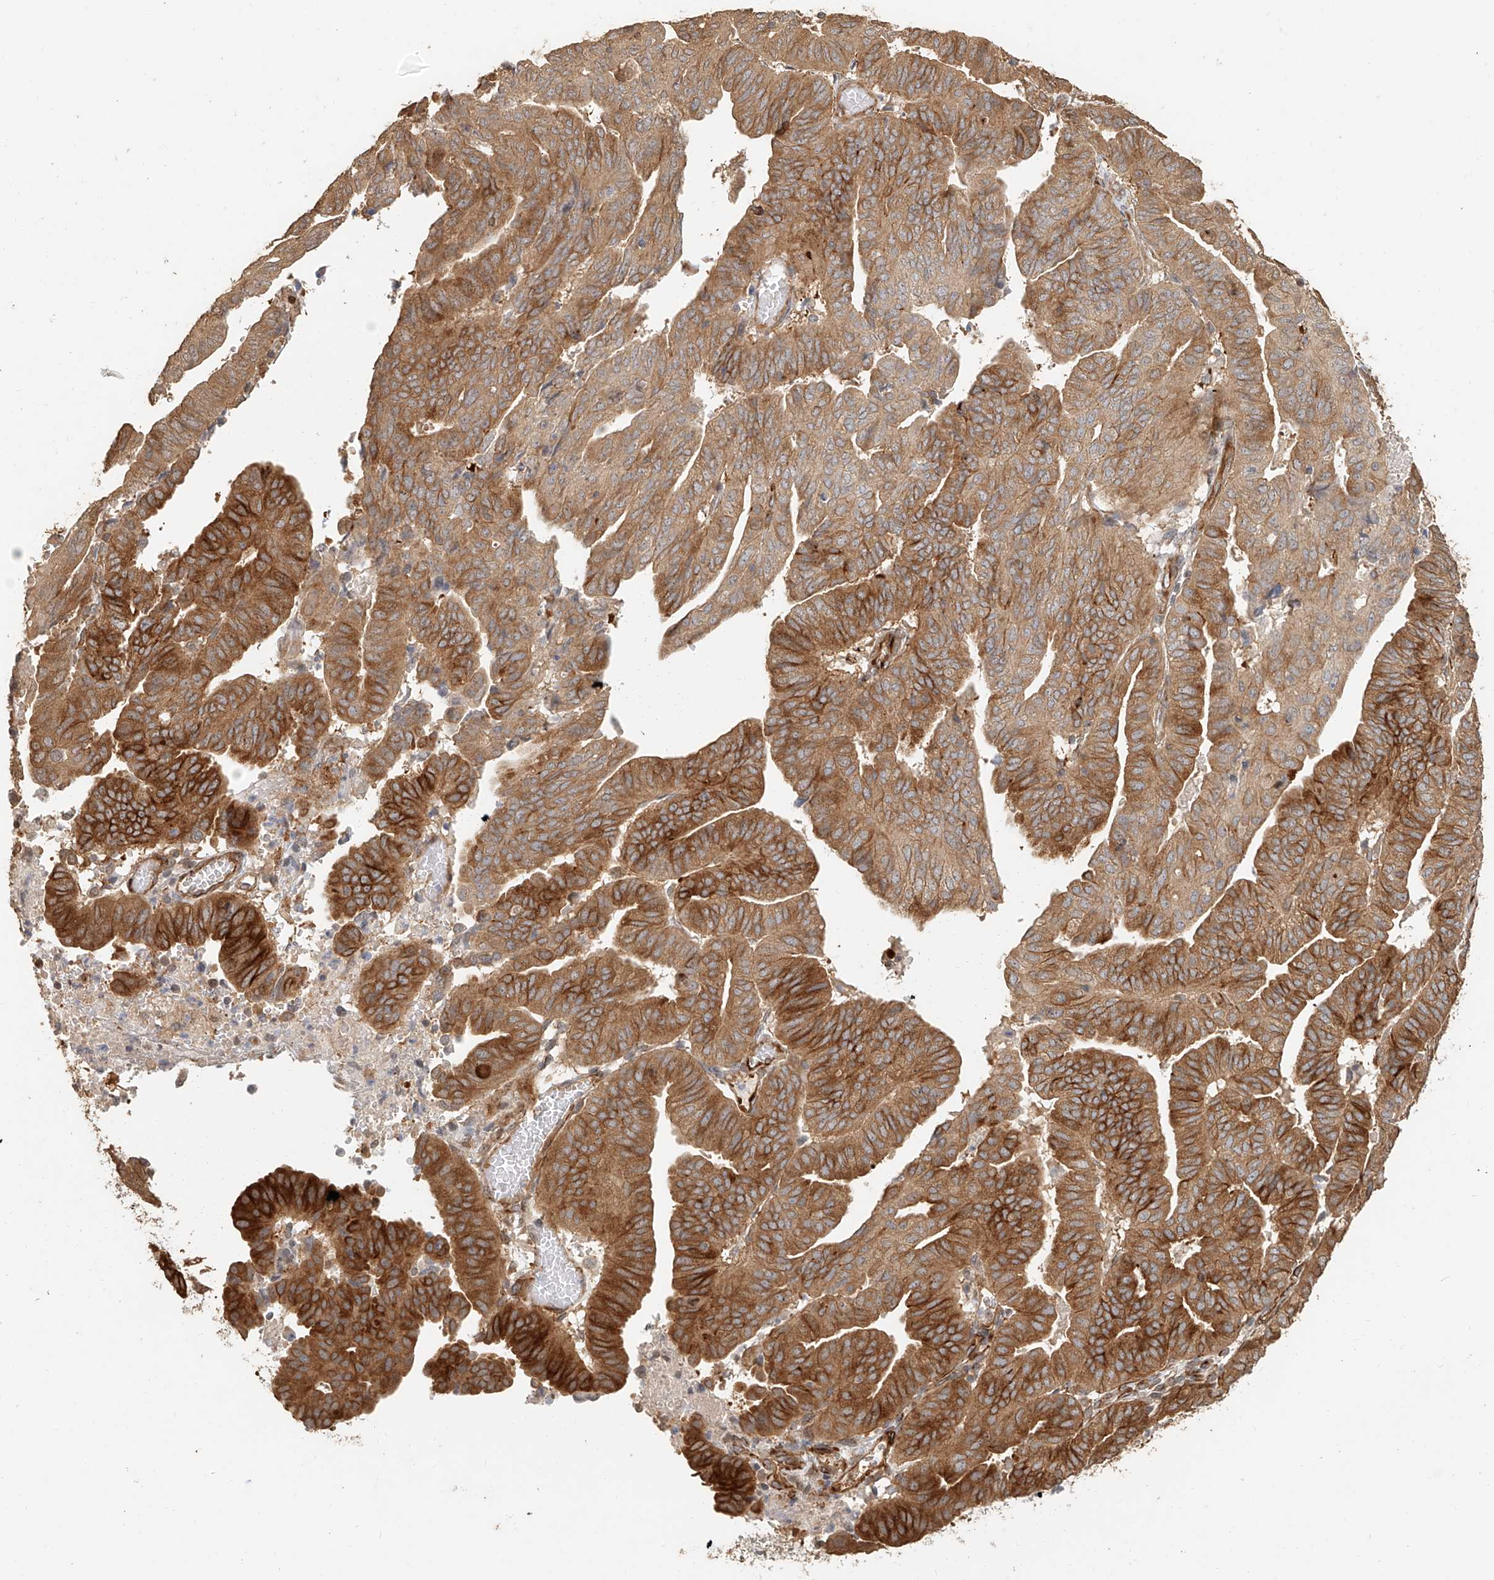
{"staining": {"intensity": "strong", "quantity": ">75%", "location": "cytoplasmic/membranous"}, "tissue": "endometrial cancer", "cell_type": "Tumor cells", "image_type": "cancer", "snomed": [{"axis": "morphology", "description": "Adenocarcinoma, NOS"}, {"axis": "topography", "description": "Uterus"}], "caption": "Protein expression analysis of human endometrial cancer (adenocarcinoma) reveals strong cytoplasmic/membranous expression in about >75% of tumor cells.", "gene": "NAP1L1", "patient": {"sex": "female", "age": 77}}